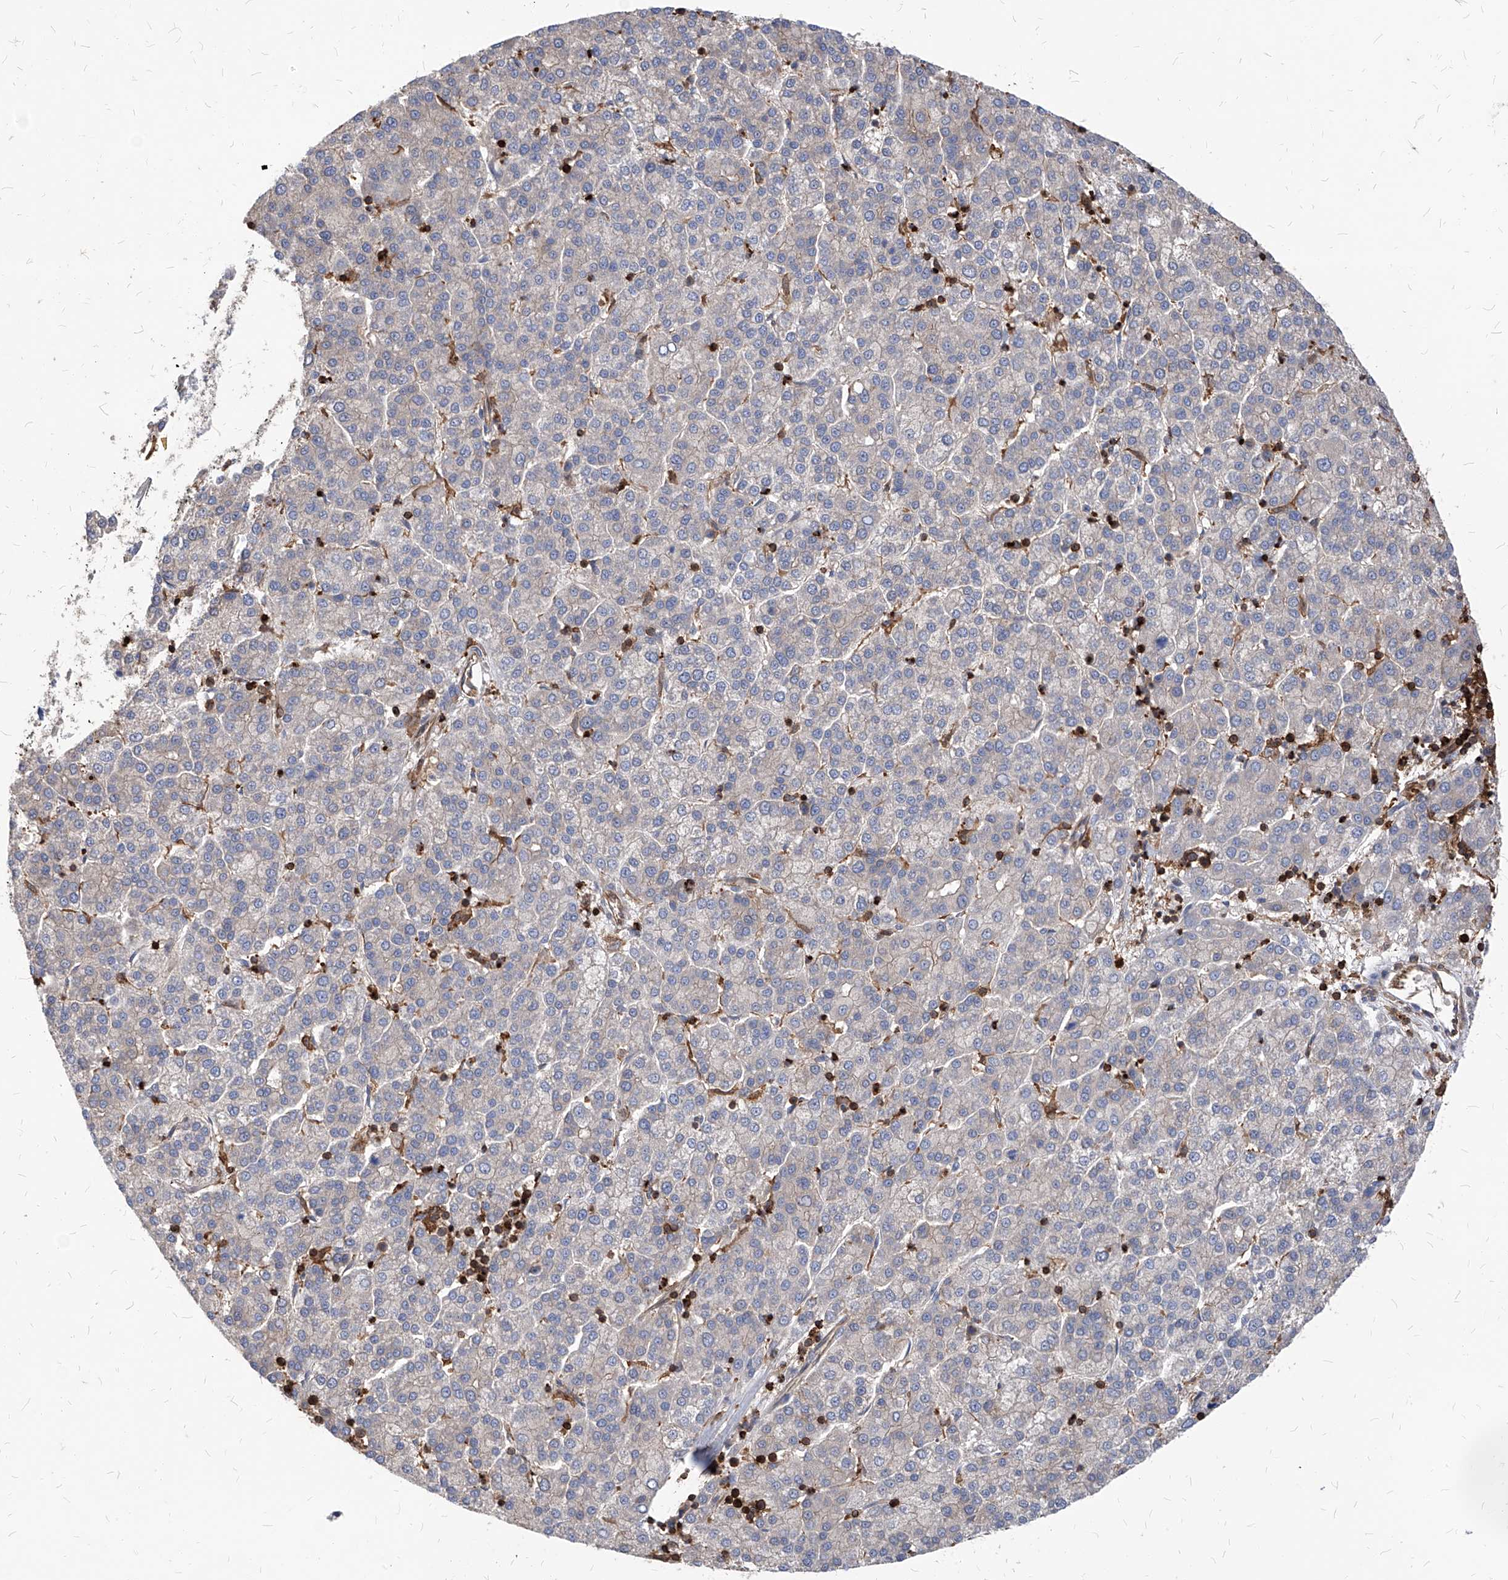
{"staining": {"intensity": "negative", "quantity": "none", "location": "none"}, "tissue": "liver cancer", "cell_type": "Tumor cells", "image_type": "cancer", "snomed": [{"axis": "morphology", "description": "Carcinoma, Hepatocellular, NOS"}, {"axis": "topography", "description": "Liver"}], "caption": "Tumor cells show no significant protein positivity in liver cancer (hepatocellular carcinoma).", "gene": "ABRACL", "patient": {"sex": "female", "age": 58}}